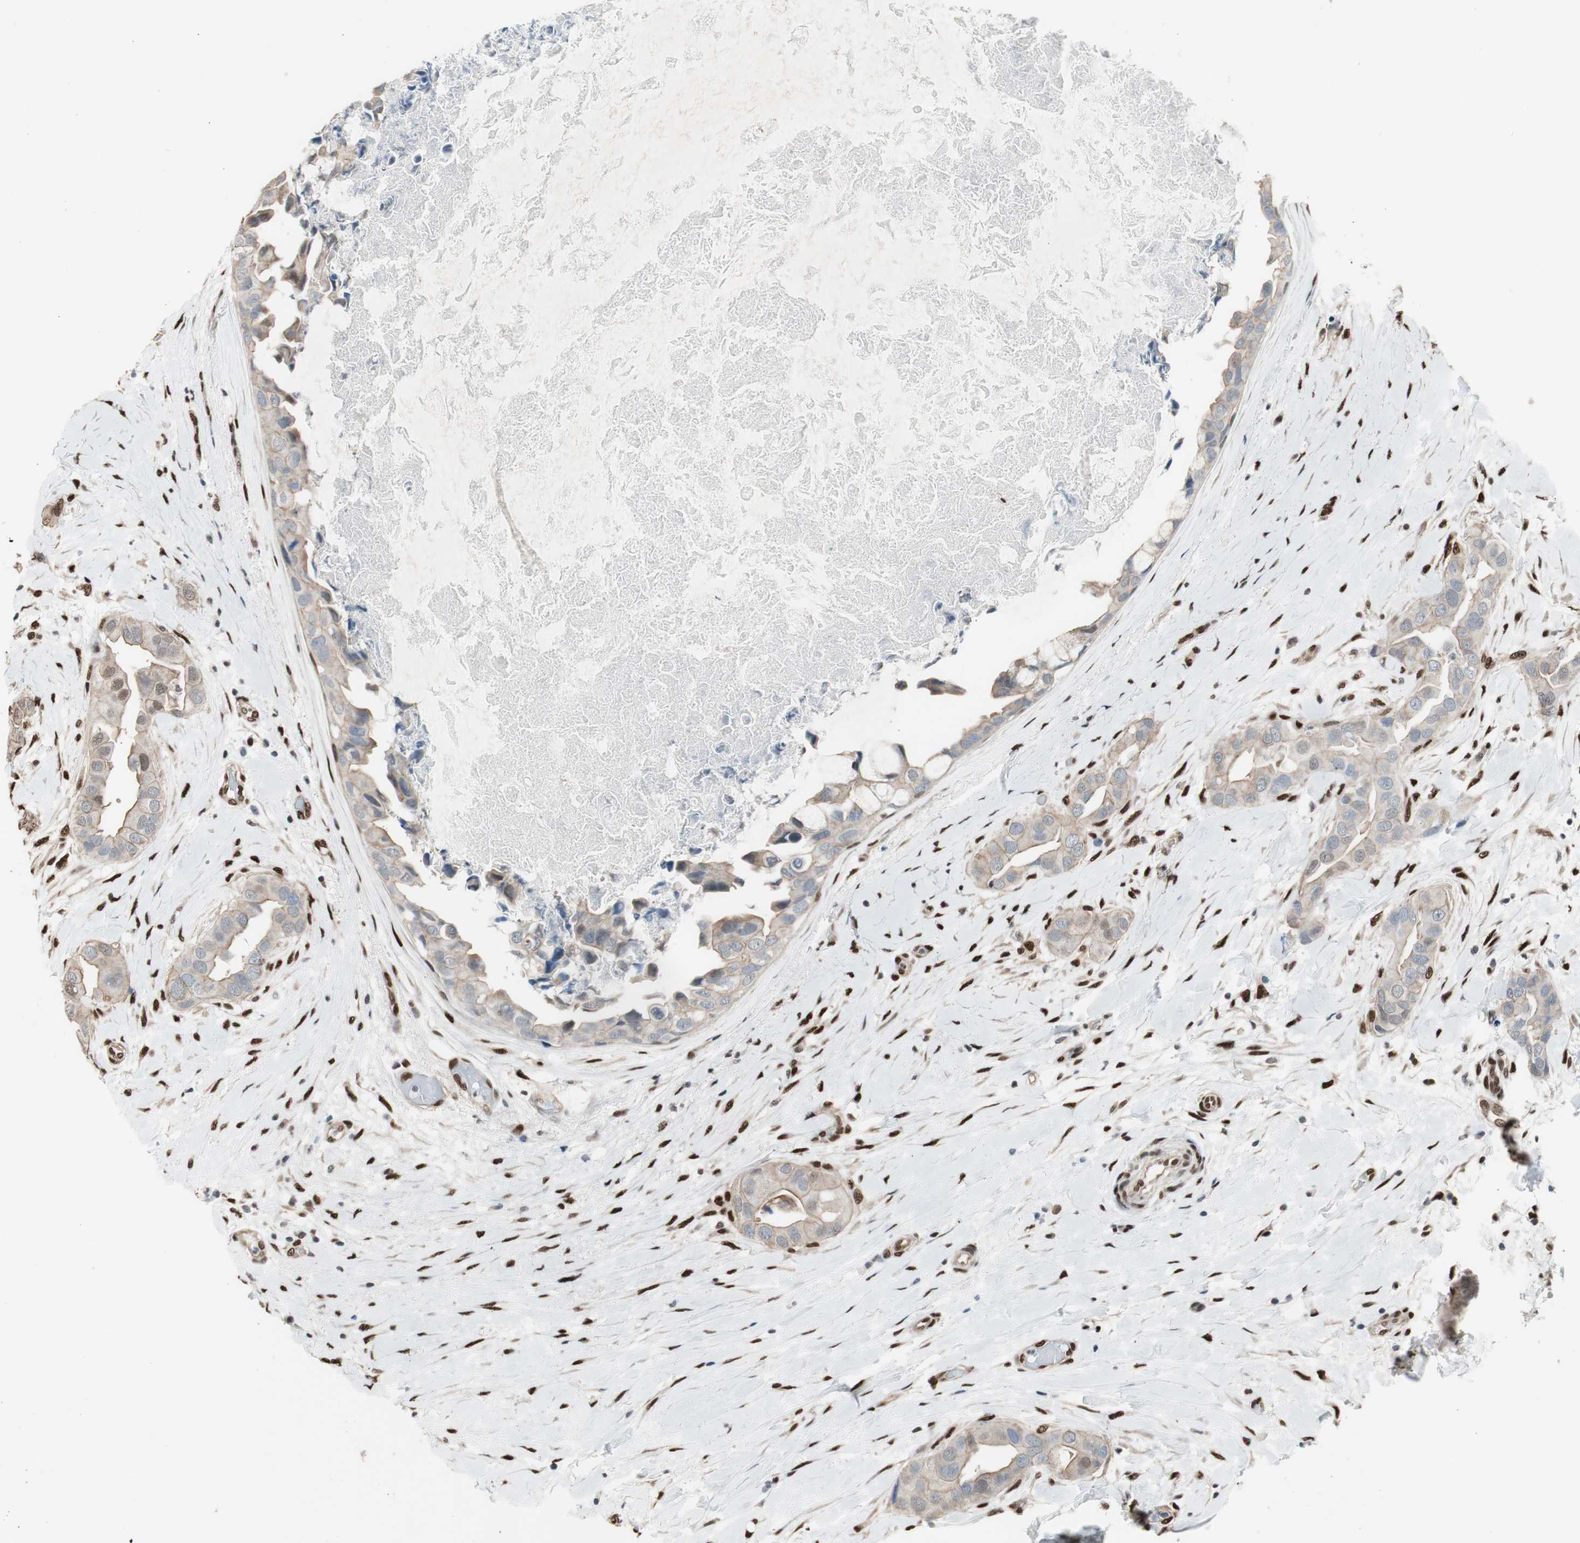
{"staining": {"intensity": "weak", "quantity": ">75%", "location": "cytoplasmic/membranous"}, "tissue": "breast cancer", "cell_type": "Tumor cells", "image_type": "cancer", "snomed": [{"axis": "morphology", "description": "Duct carcinoma"}, {"axis": "topography", "description": "Breast"}], "caption": "Weak cytoplasmic/membranous staining for a protein is appreciated in approximately >75% of tumor cells of infiltrating ductal carcinoma (breast) using immunohistochemistry (IHC).", "gene": "PML", "patient": {"sex": "female", "age": 40}}